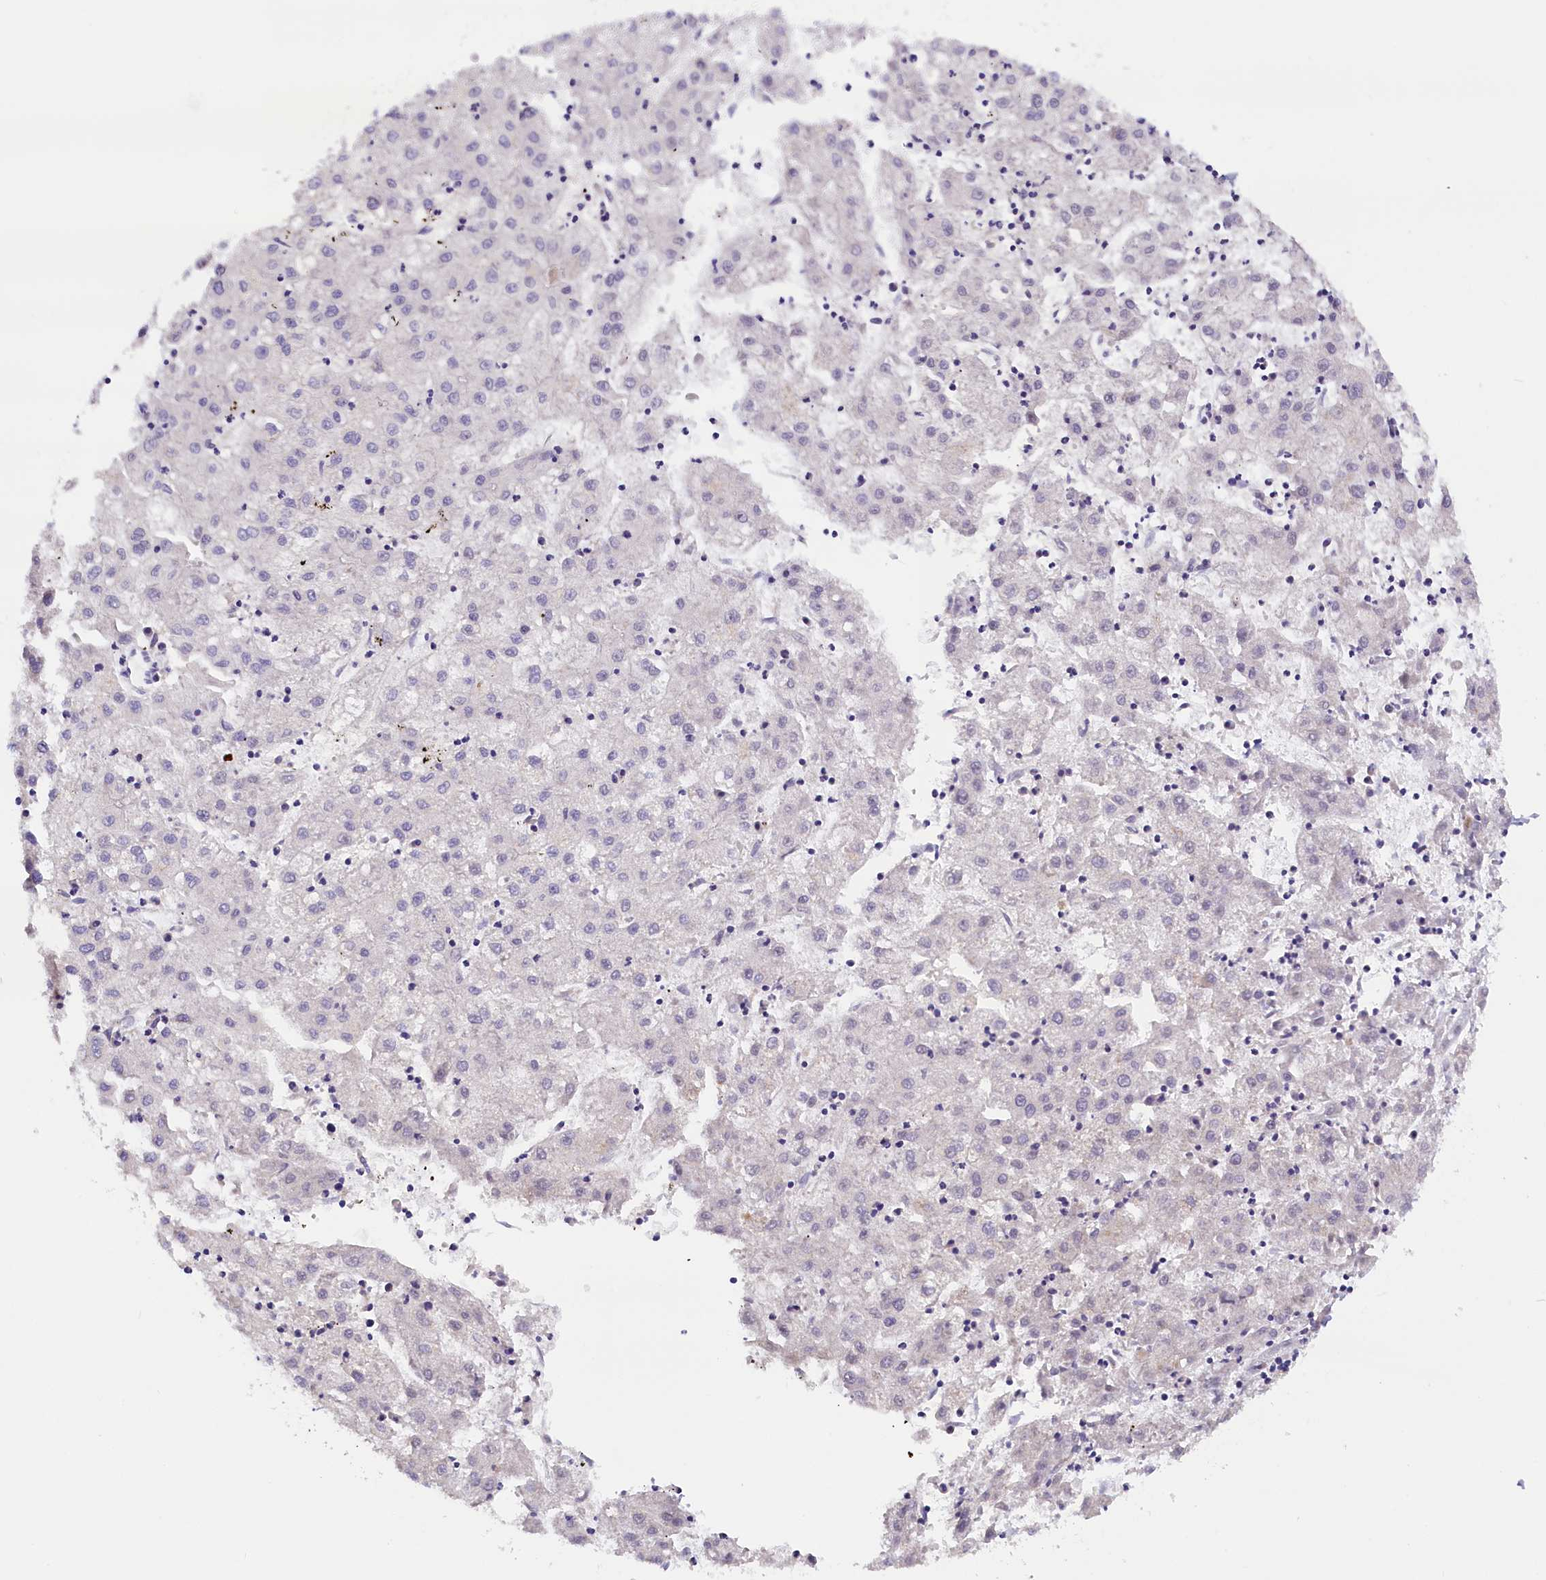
{"staining": {"intensity": "negative", "quantity": "none", "location": "none"}, "tissue": "liver cancer", "cell_type": "Tumor cells", "image_type": "cancer", "snomed": [{"axis": "morphology", "description": "Carcinoma, Hepatocellular, NOS"}, {"axis": "topography", "description": "Liver"}], "caption": "This is an immunohistochemistry (IHC) image of liver hepatocellular carcinoma. There is no positivity in tumor cells.", "gene": "RTTN", "patient": {"sex": "male", "age": 72}}